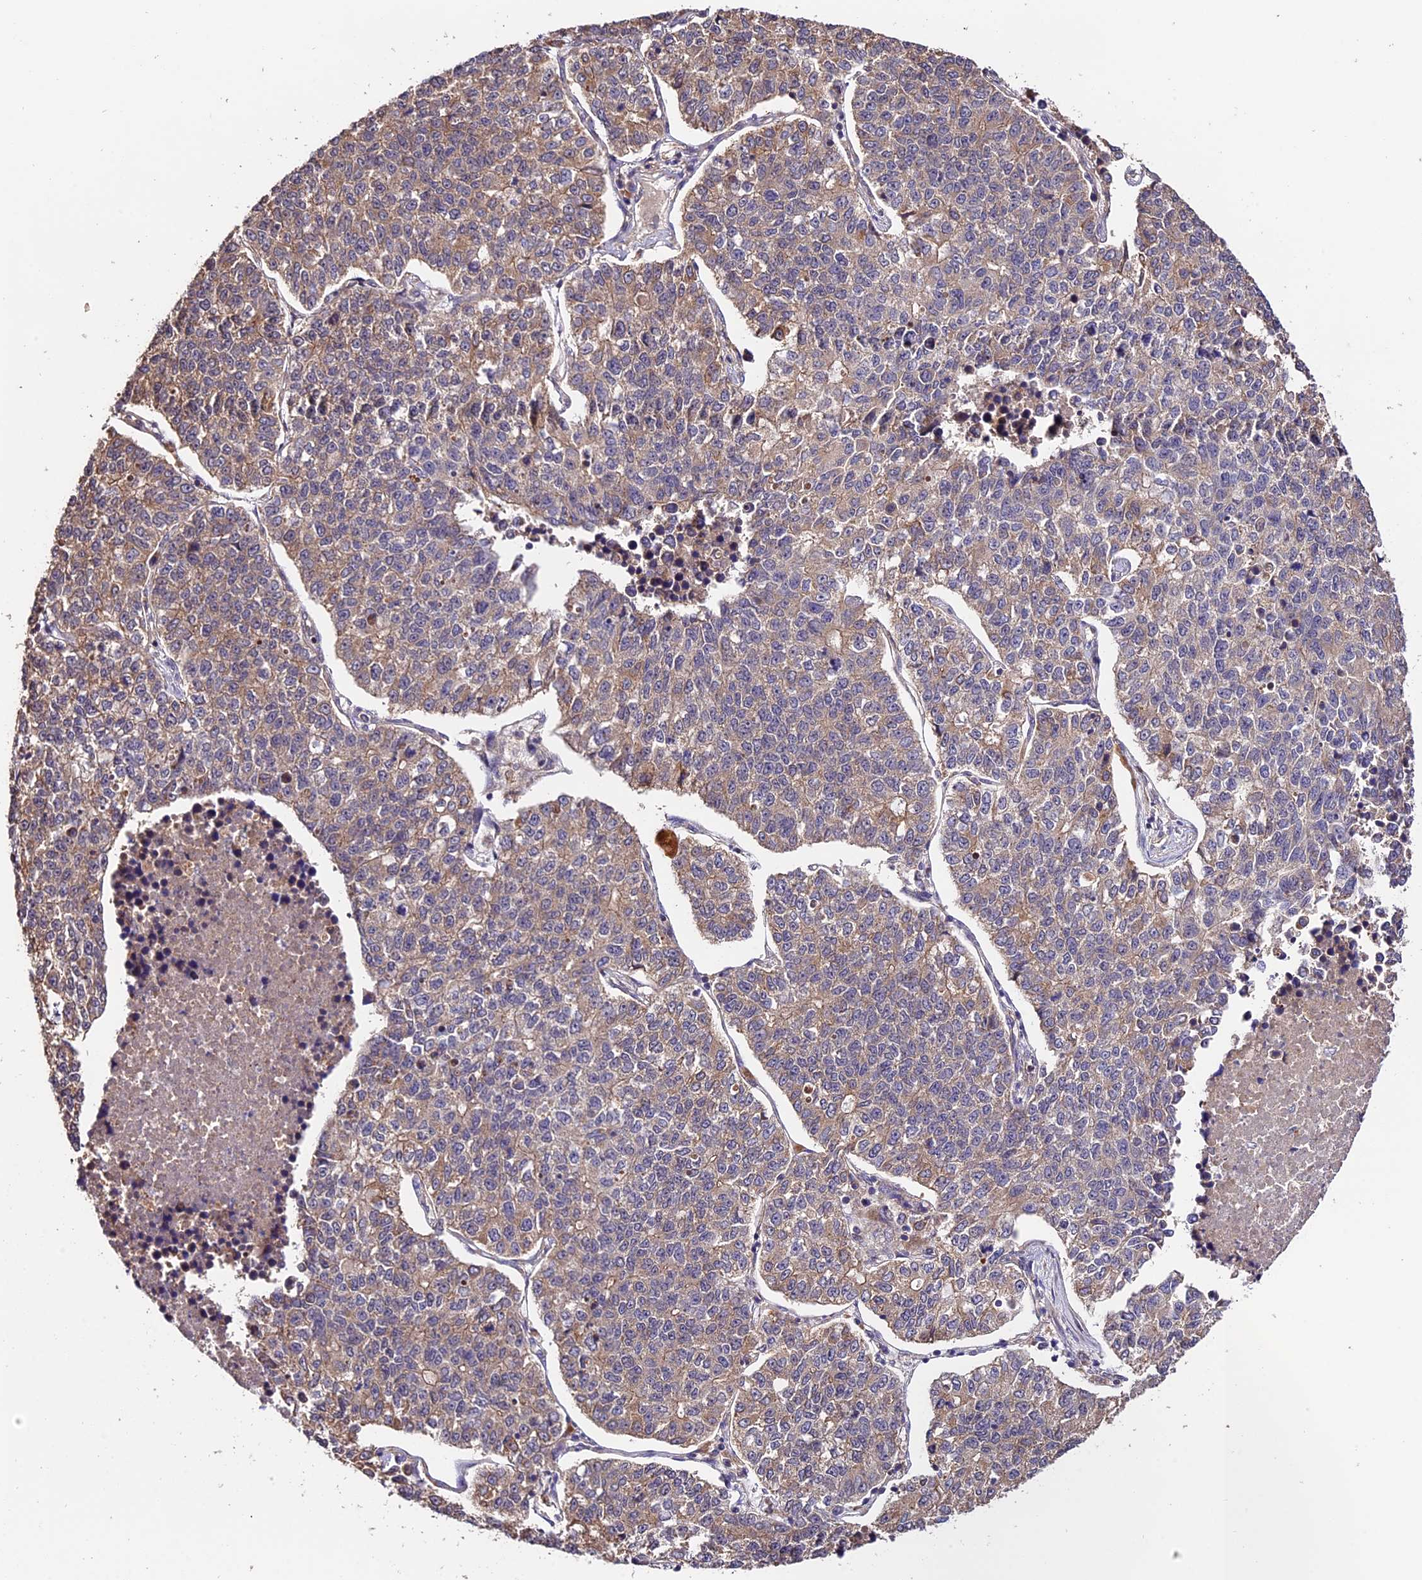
{"staining": {"intensity": "weak", "quantity": ">75%", "location": "cytoplasmic/membranous"}, "tissue": "lung cancer", "cell_type": "Tumor cells", "image_type": "cancer", "snomed": [{"axis": "morphology", "description": "Adenocarcinoma, NOS"}, {"axis": "topography", "description": "Lung"}], "caption": "Protein staining of lung cancer tissue displays weak cytoplasmic/membranous expression in about >75% of tumor cells. Ihc stains the protein of interest in brown and the nuclei are stained blue.", "gene": "CES3", "patient": {"sex": "male", "age": 49}}